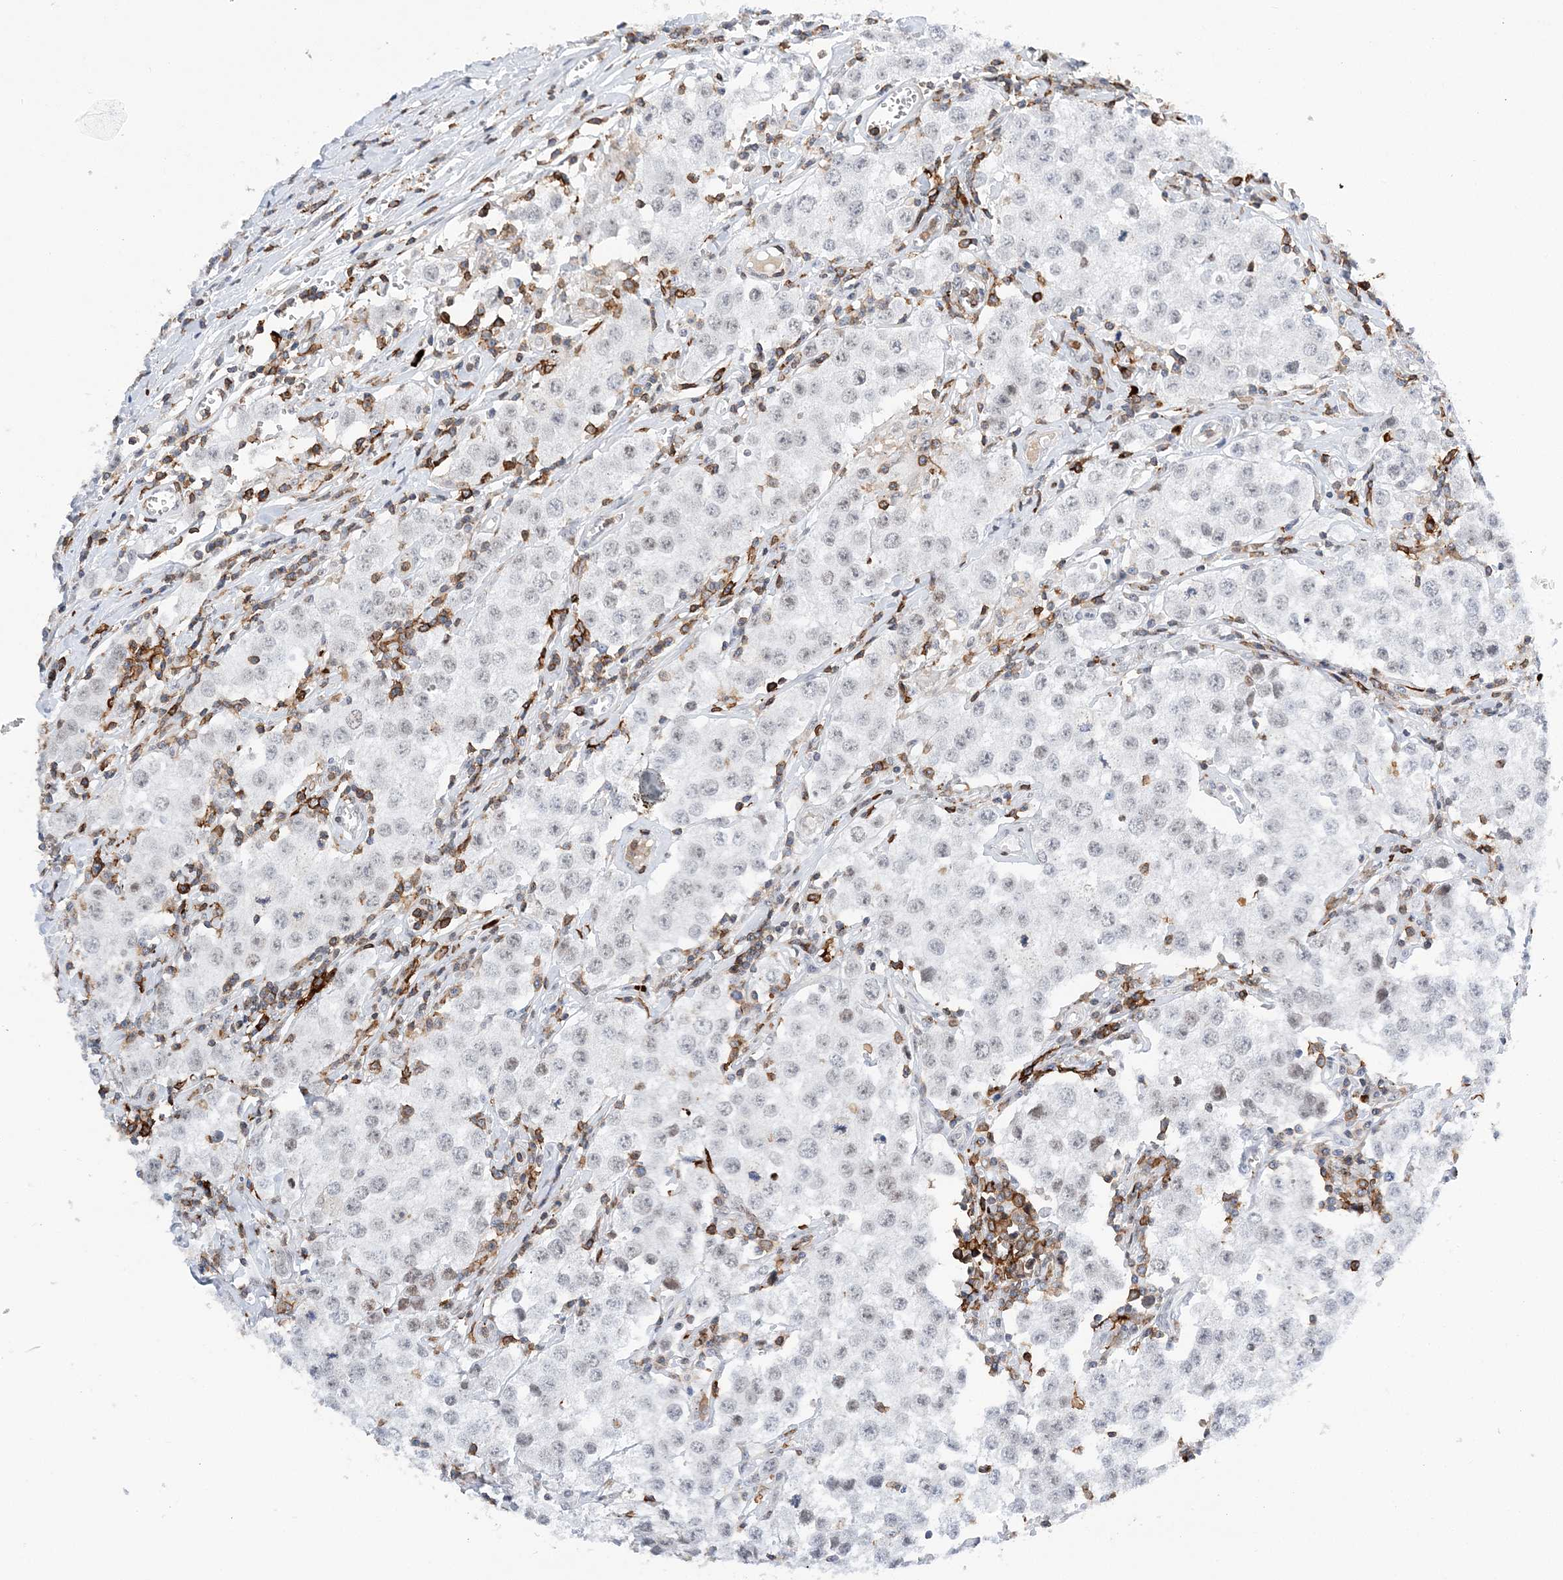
{"staining": {"intensity": "weak", "quantity": "25%-75%", "location": "nuclear"}, "tissue": "testis cancer", "cell_type": "Tumor cells", "image_type": "cancer", "snomed": [{"axis": "morphology", "description": "Seminoma, NOS"}, {"axis": "morphology", "description": "Carcinoma, Embryonal, NOS"}, {"axis": "topography", "description": "Testis"}], "caption": "Protein analysis of testis cancer tissue displays weak nuclear staining in about 25%-75% of tumor cells.", "gene": "PRMT9", "patient": {"sex": "male", "age": 43}}